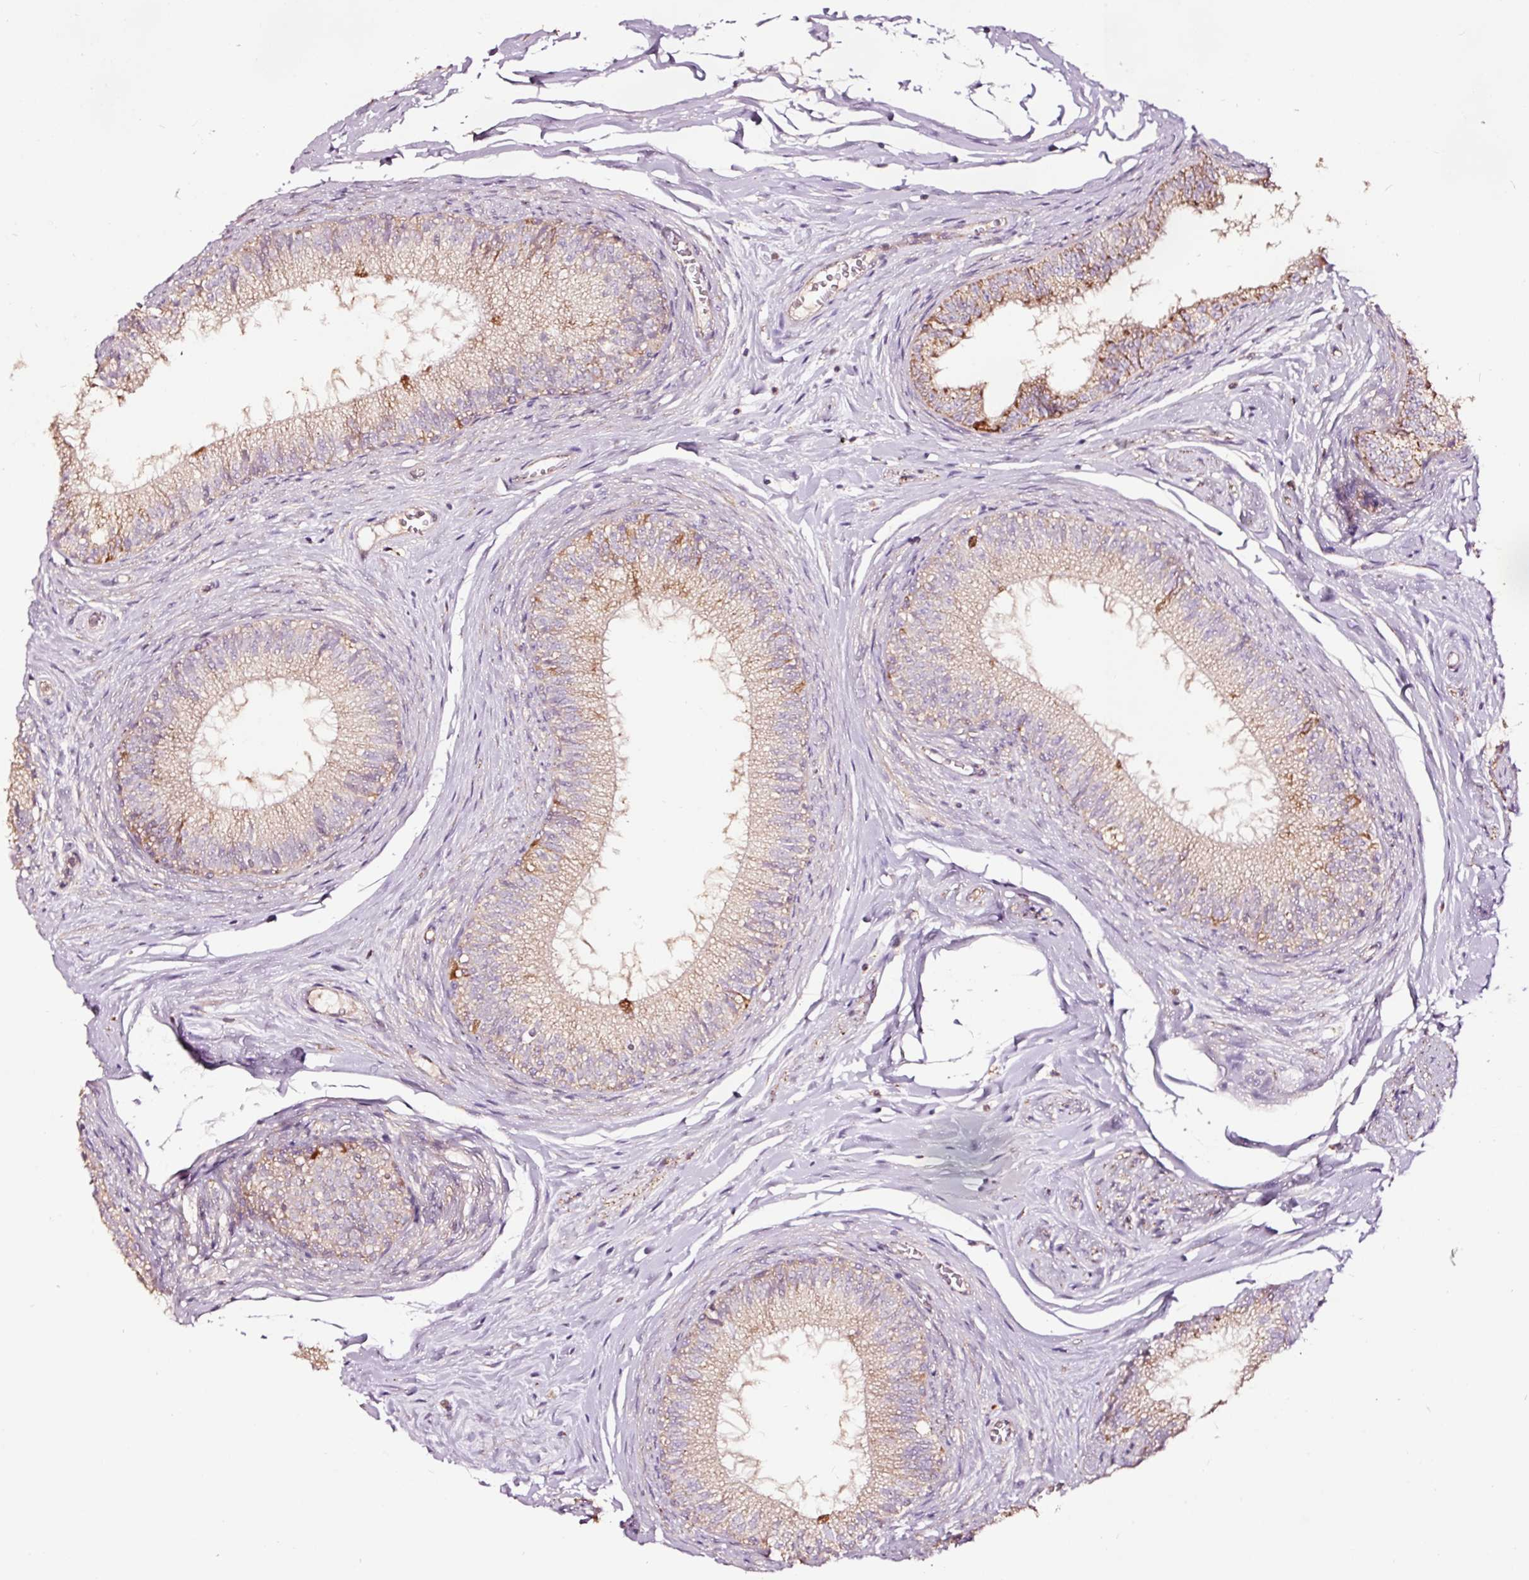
{"staining": {"intensity": "moderate", "quantity": "25%-75%", "location": "cytoplasmic/membranous"}, "tissue": "epididymis", "cell_type": "Glandular cells", "image_type": "normal", "snomed": [{"axis": "morphology", "description": "Normal tissue, NOS"}, {"axis": "topography", "description": "Epididymis"}], "caption": "A high-resolution histopathology image shows immunohistochemistry (IHC) staining of normal epididymis, which demonstrates moderate cytoplasmic/membranous expression in about 25%-75% of glandular cells.", "gene": "TPM1", "patient": {"sex": "male", "age": 25}}